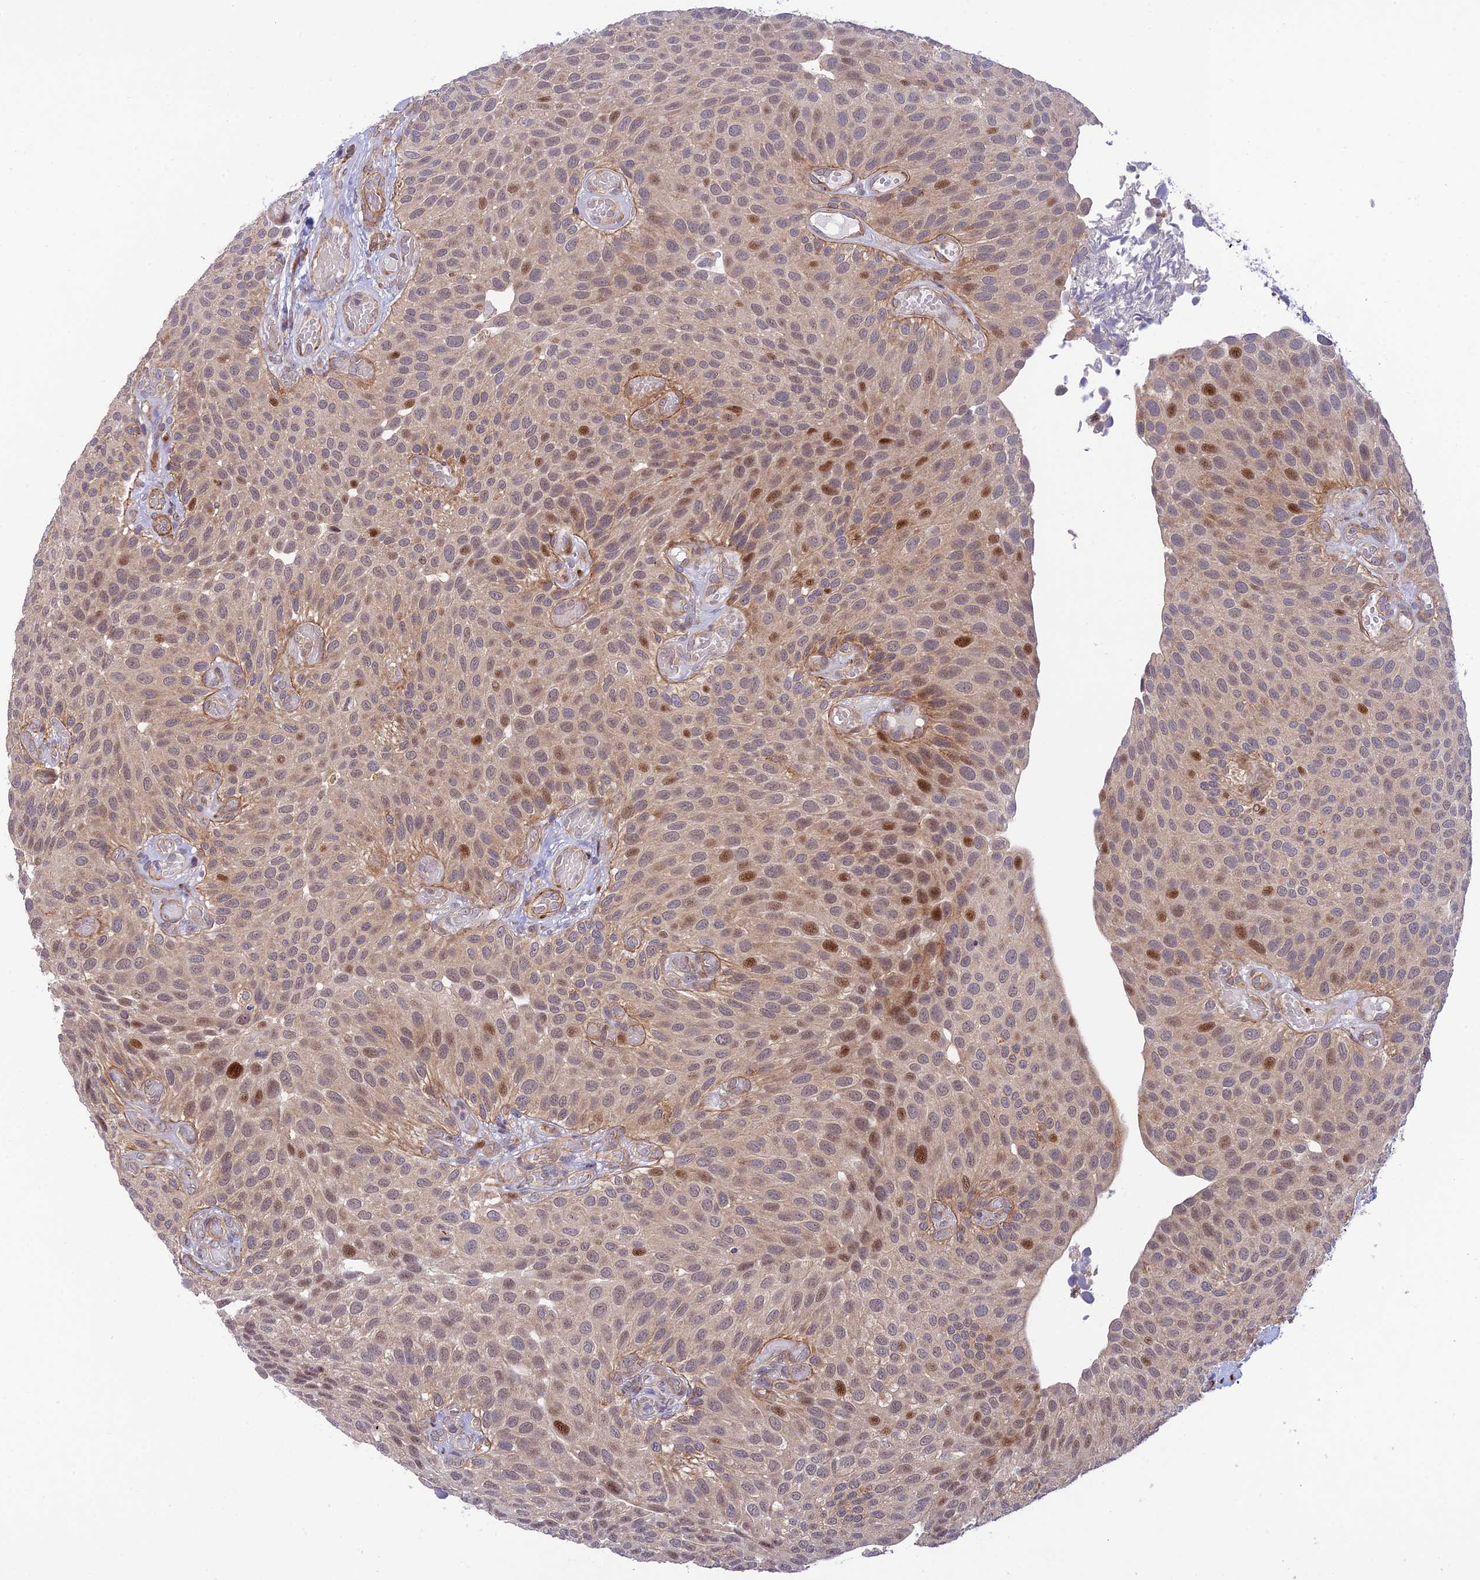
{"staining": {"intensity": "moderate", "quantity": "<25%", "location": "nuclear"}, "tissue": "urothelial cancer", "cell_type": "Tumor cells", "image_type": "cancer", "snomed": [{"axis": "morphology", "description": "Urothelial carcinoma, Low grade"}, {"axis": "topography", "description": "Urinary bladder"}], "caption": "Brown immunohistochemical staining in urothelial cancer demonstrates moderate nuclear expression in about <25% of tumor cells.", "gene": "ZNF584", "patient": {"sex": "male", "age": 89}}